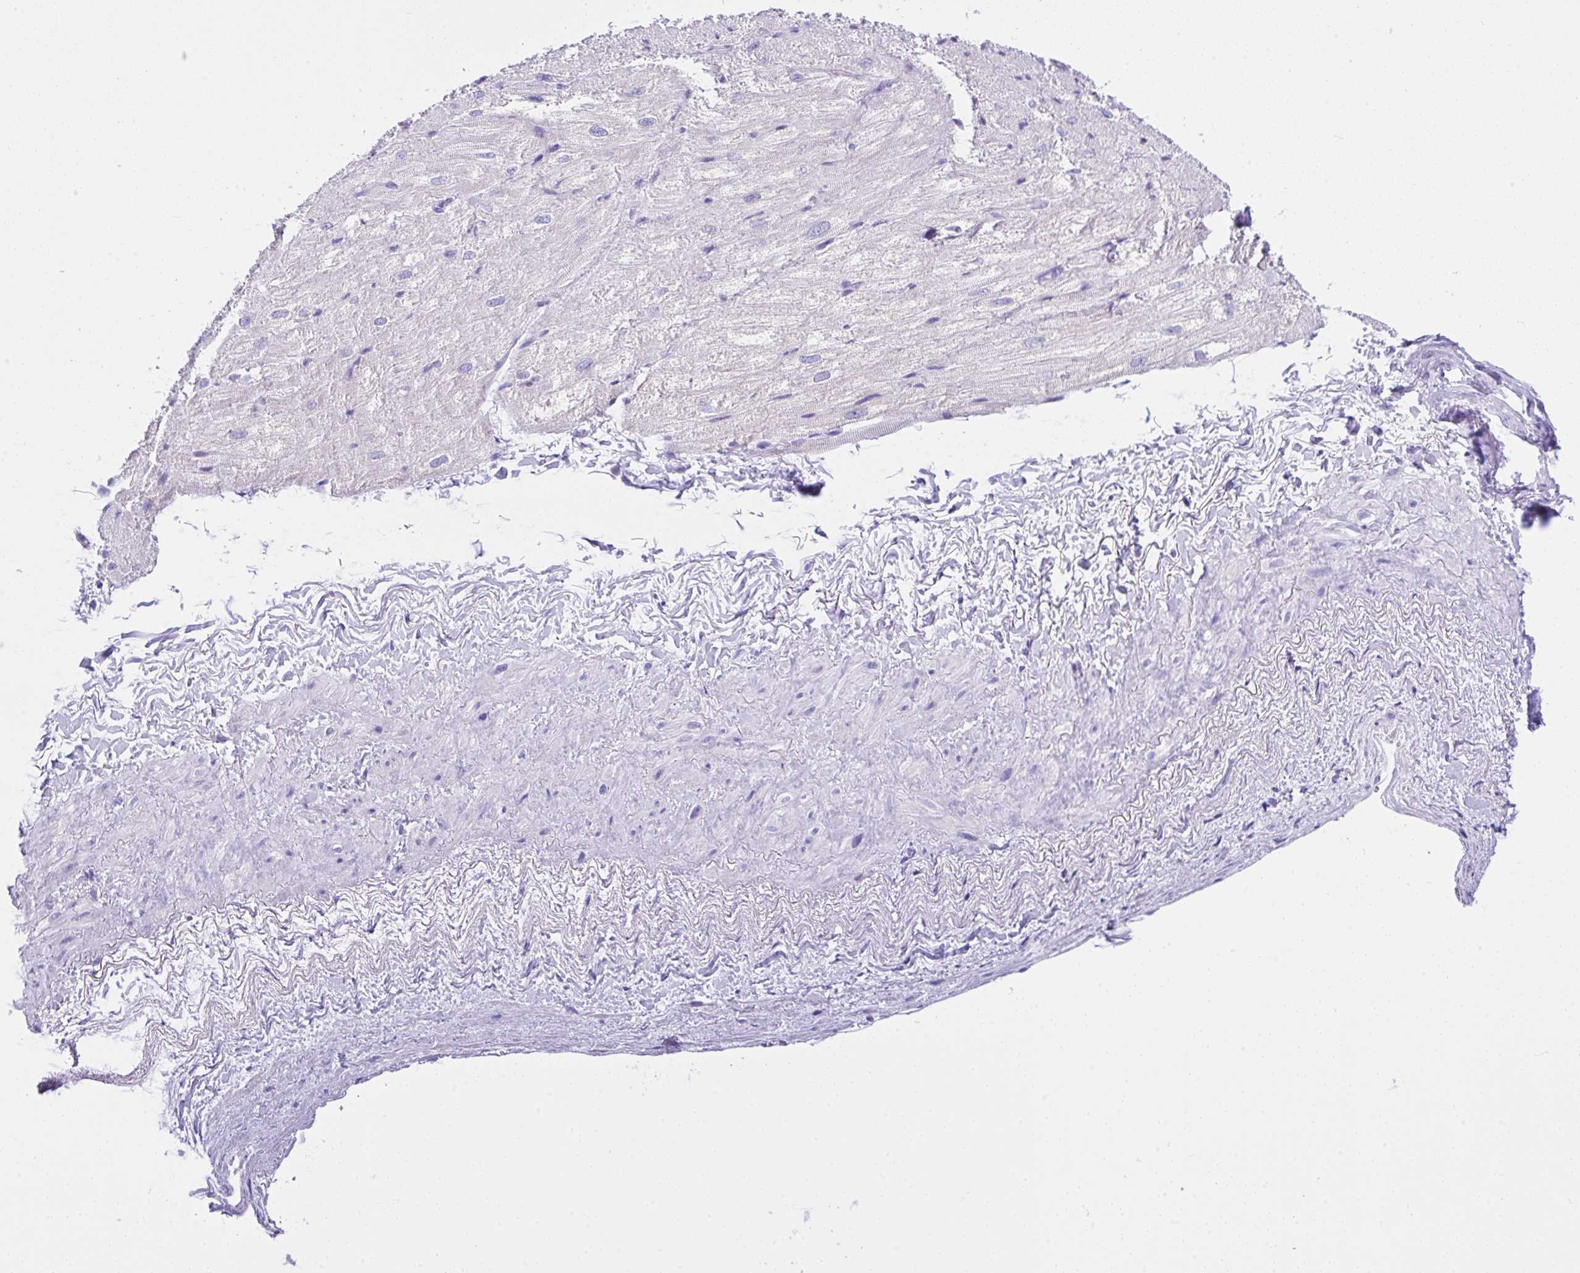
{"staining": {"intensity": "negative", "quantity": "none", "location": "none"}, "tissue": "heart muscle", "cell_type": "Cardiomyocytes", "image_type": "normal", "snomed": [{"axis": "morphology", "description": "Normal tissue, NOS"}, {"axis": "topography", "description": "Heart"}], "caption": "Photomicrograph shows no protein staining in cardiomyocytes of normal heart muscle.", "gene": "SLC13A1", "patient": {"sex": "male", "age": 62}}